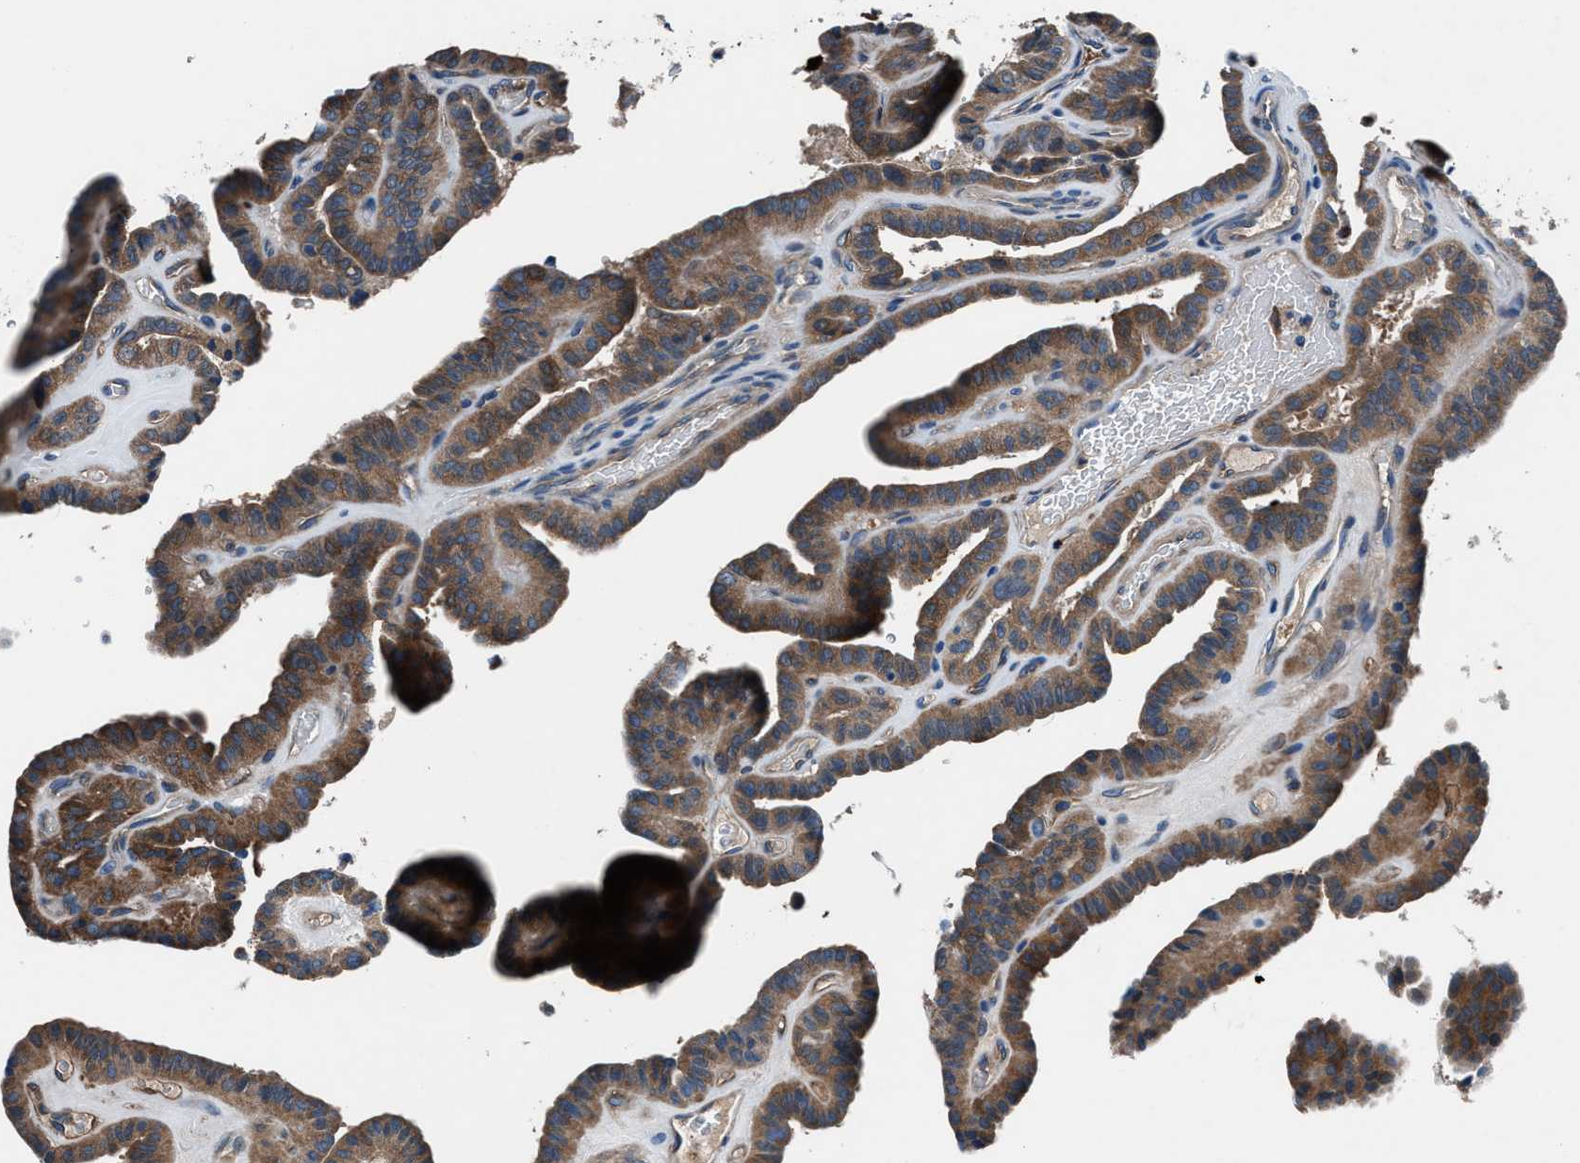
{"staining": {"intensity": "moderate", "quantity": ">75%", "location": "cytoplasmic/membranous"}, "tissue": "thyroid cancer", "cell_type": "Tumor cells", "image_type": "cancer", "snomed": [{"axis": "morphology", "description": "Papillary adenocarcinoma, NOS"}, {"axis": "topography", "description": "Thyroid gland"}], "caption": "An immunohistochemistry (IHC) histopathology image of tumor tissue is shown. Protein staining in brown highlights moderate cytoplasmic/membranous positivity in thyroid cancer within tumor cells. (Stains: DAB in brown, nuclei in blue, Microscopy: brightfield microscopy at high magnification).", "gene": "PRTFDC1", "patient": {"sex": "male", "age": 77}}